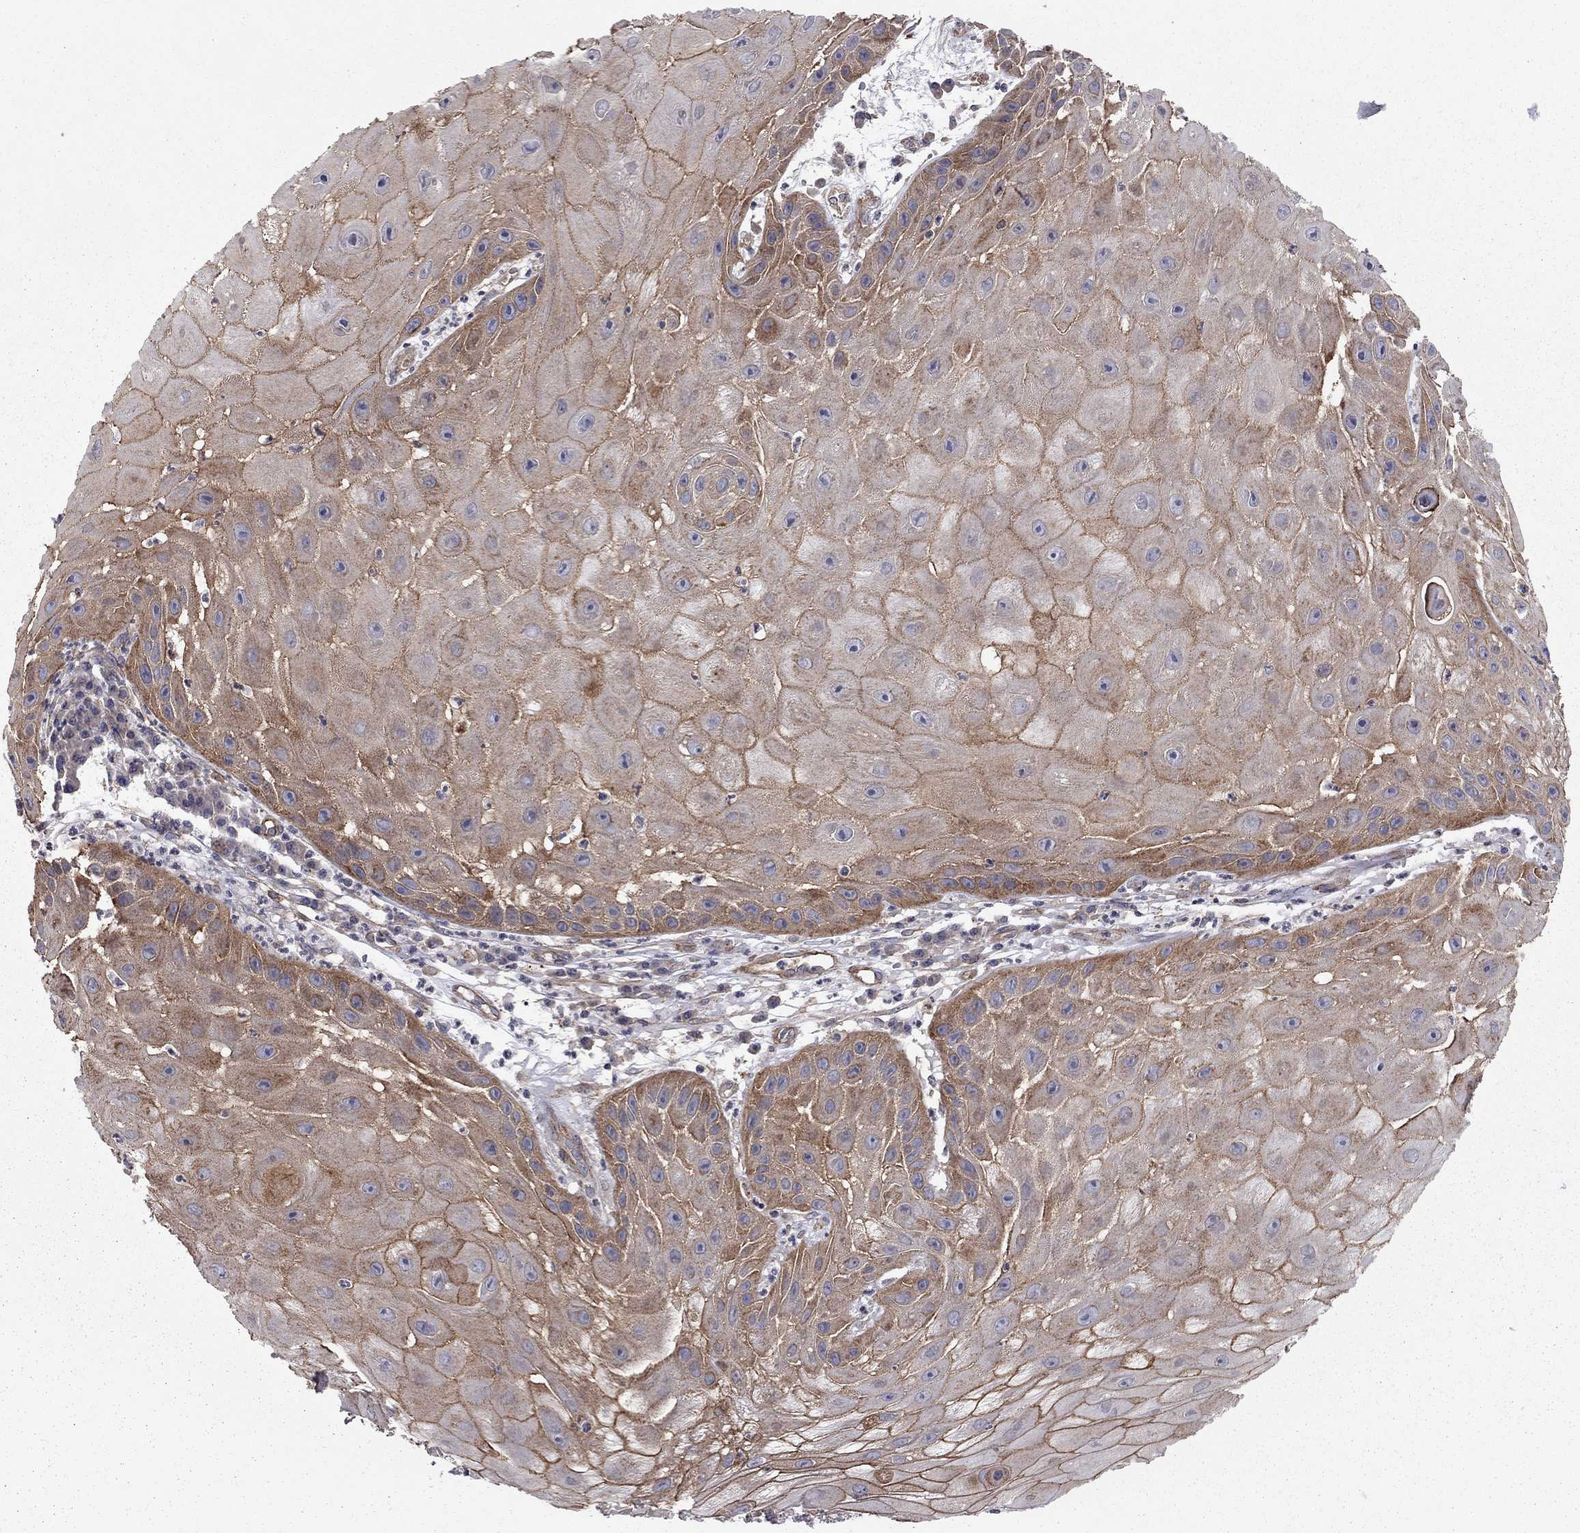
{"staining": {"intensity": "strong", "quantity": "<25%", "location": "cytoplasmic/membranous"}, "tissue": "skin cancer", "cell_type": "Tumor cells", "image_type": "cancer", "snomed": [{"axis": "morphology", "description": "Normal tissue, NOS"}, {"axis": "morphology", "description": "Squamous cell carcinoma, NOS"}, {"axis": "topography", "description": "Skin"}], "caption": "Protein staining reveals strong cytoplasmic/membranous staining in approximately <25% of tumor cells in skin cancer (squamous cell carcinoma).", "gene": "RASEF", "patient": {"sex": "male", "age": 79}}